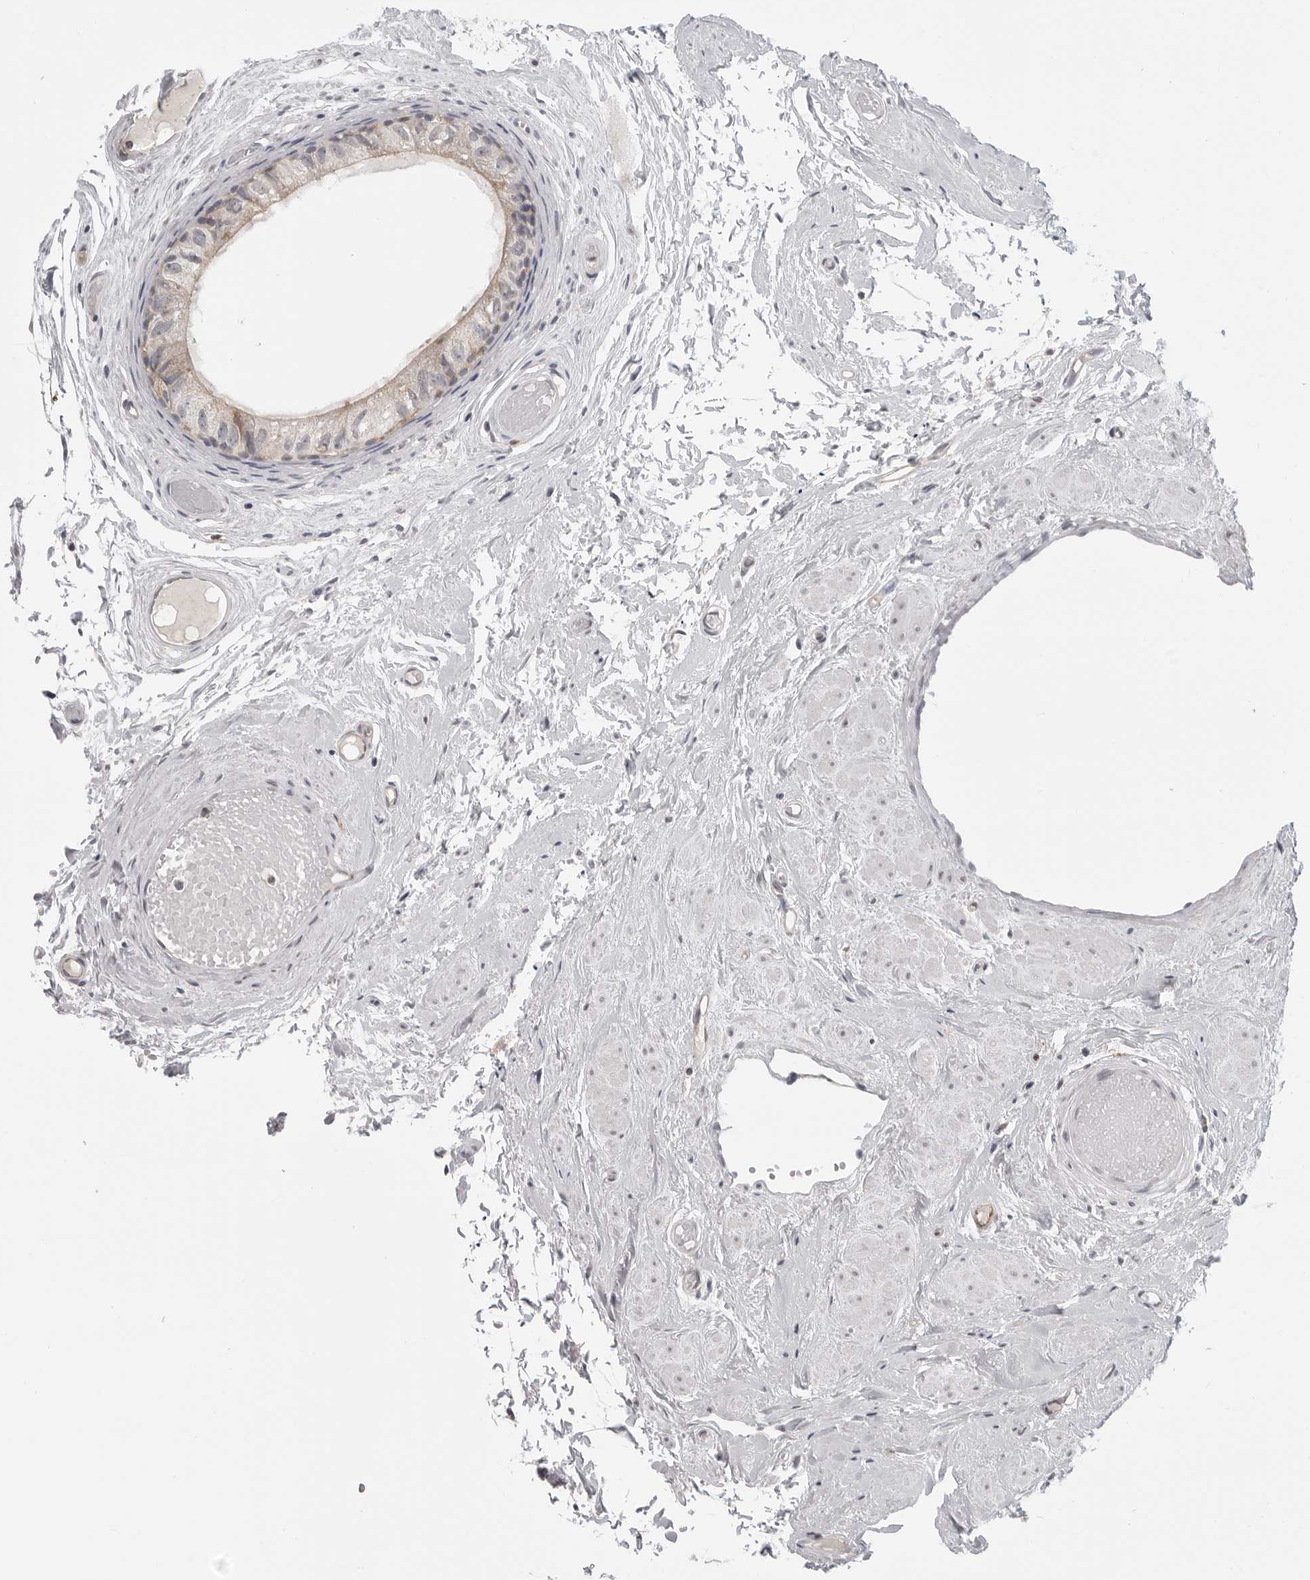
{"staining": {"intensity": "moderate", "quantity": "25%-75%", "location": "cytoplasmic/membranous"}, "tissue": "epididymis", "cell_type": "Glandular cells", "image_type": "normal", "snomed": [{"axis": "morphology", "description": "Normal tissue, NOS"}, {"axis": "topography", "description": "Epididymis"}], "caption": "IHC staining of benign epididymis, which shows medium levels of moderate cytoplasmic/membranous positivity in about 25%-75% of glandular cells indicating moderate cytoplasmic/membranous protein positivity. The staining was performed using DAB (brown) for protein detection and nuclei were counterstained in hematoxylin (blue).", "gene": "IFNGR1", "patient": {"sex": "male", "age": 79}}